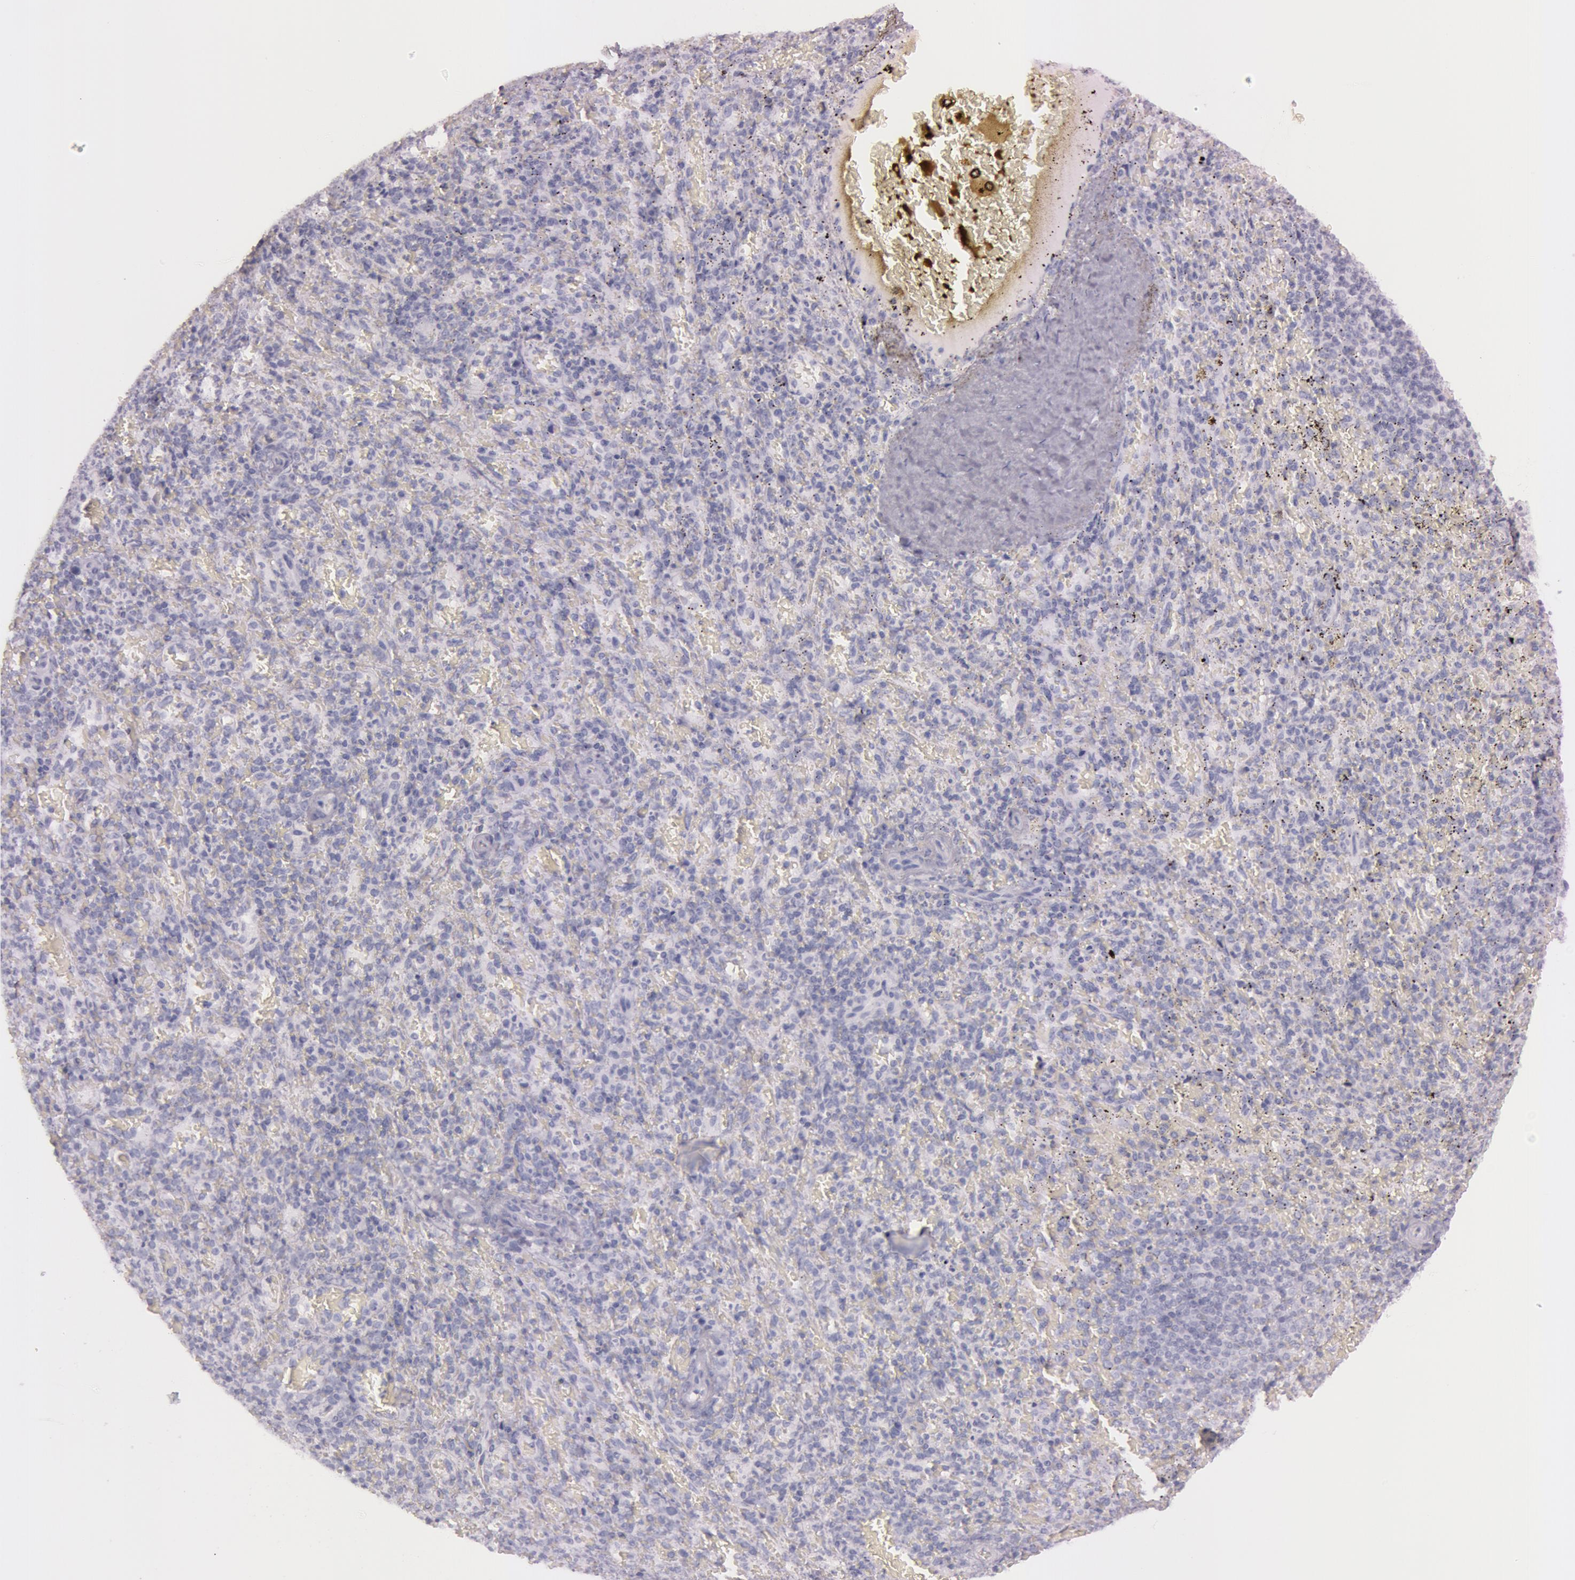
{"staining": {"intensity": "negative", "quantity": "none", "location": "none"}, "tissue": "spleen", "cell_type": "Cells in red pulp", "image_type": "normal", "snomed": [{"axis": "morphology", "description": "Normal tissue, NOS"}, {"axis": "topography", "description": "Spleen"}], "caption": "This photomicrograph is of unremarkable spleen stained with immunohistochemistry to label a protein in brown with the nuclei are counter-stained blue. There is no staining in cells in red pulp. The staining was performed using DAB to visualize the protein expression in brown, while the nuclei were stained in blue with hematoxylin (Magnification: 20x).", "gene": "S100A7", "patient": {"sex": "female", "age": 50}}